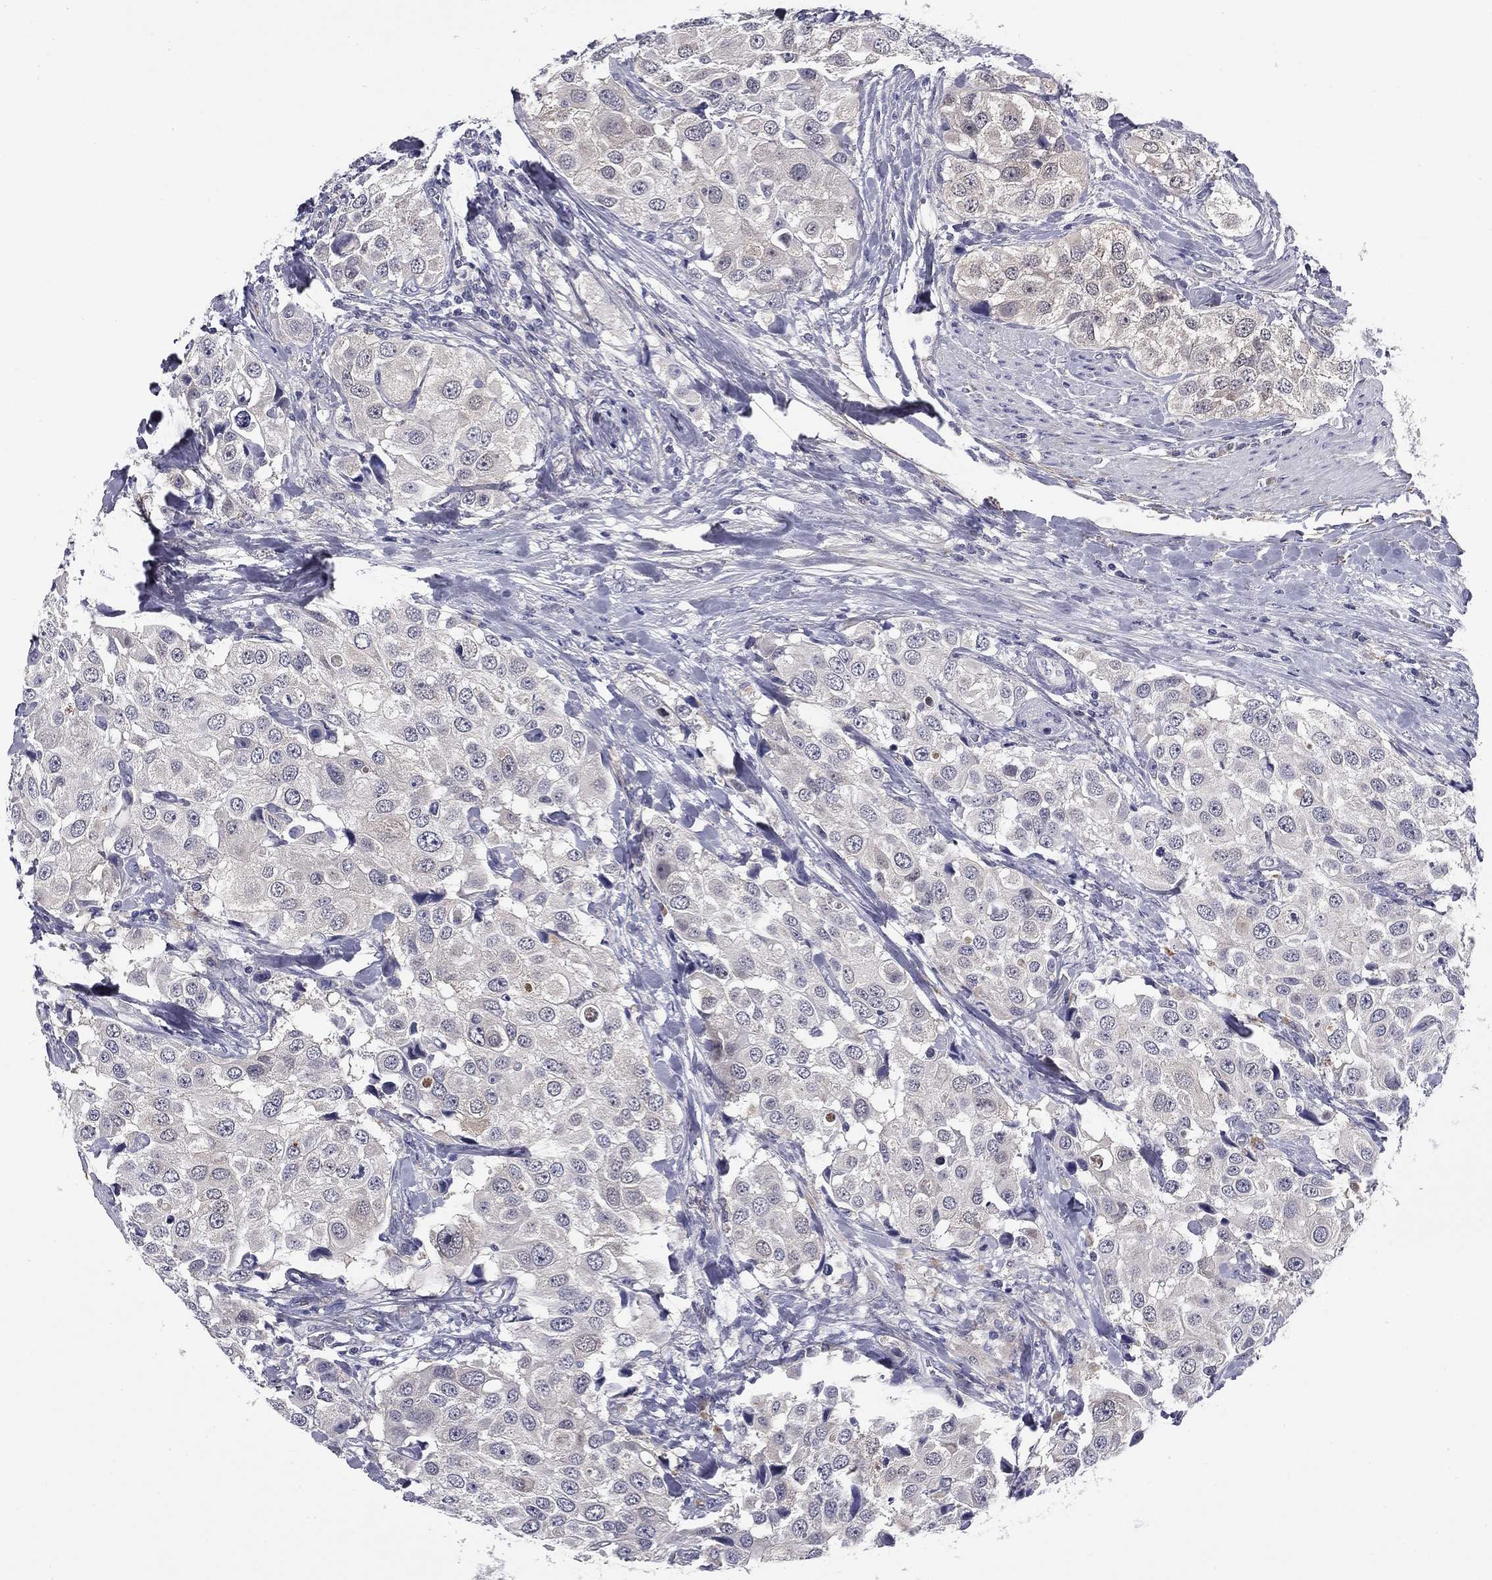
{"staining": {"intensity": "negative", "quantity": "none", "location": "none"}, "tissue": "urothelial cancer", "cell_type": "Tumor cells", "image_type": "cancer", "snomed": [{"axis": "morphology", "description": "Urothelial carcinoma, High grade"}, {"axis": "topography", "description": "Urinary bladder"}], "caption": "Immunohistochemistry micrograph of human urothelial carcinoma (high-grade) stained for a protein (brown), which reveals no positivity in tumor cells. (Immunohistochemistry, brightfield microscopy, high magnification).", "gene": "REXO5", "patient": {"sex": "female", "age": 64}}